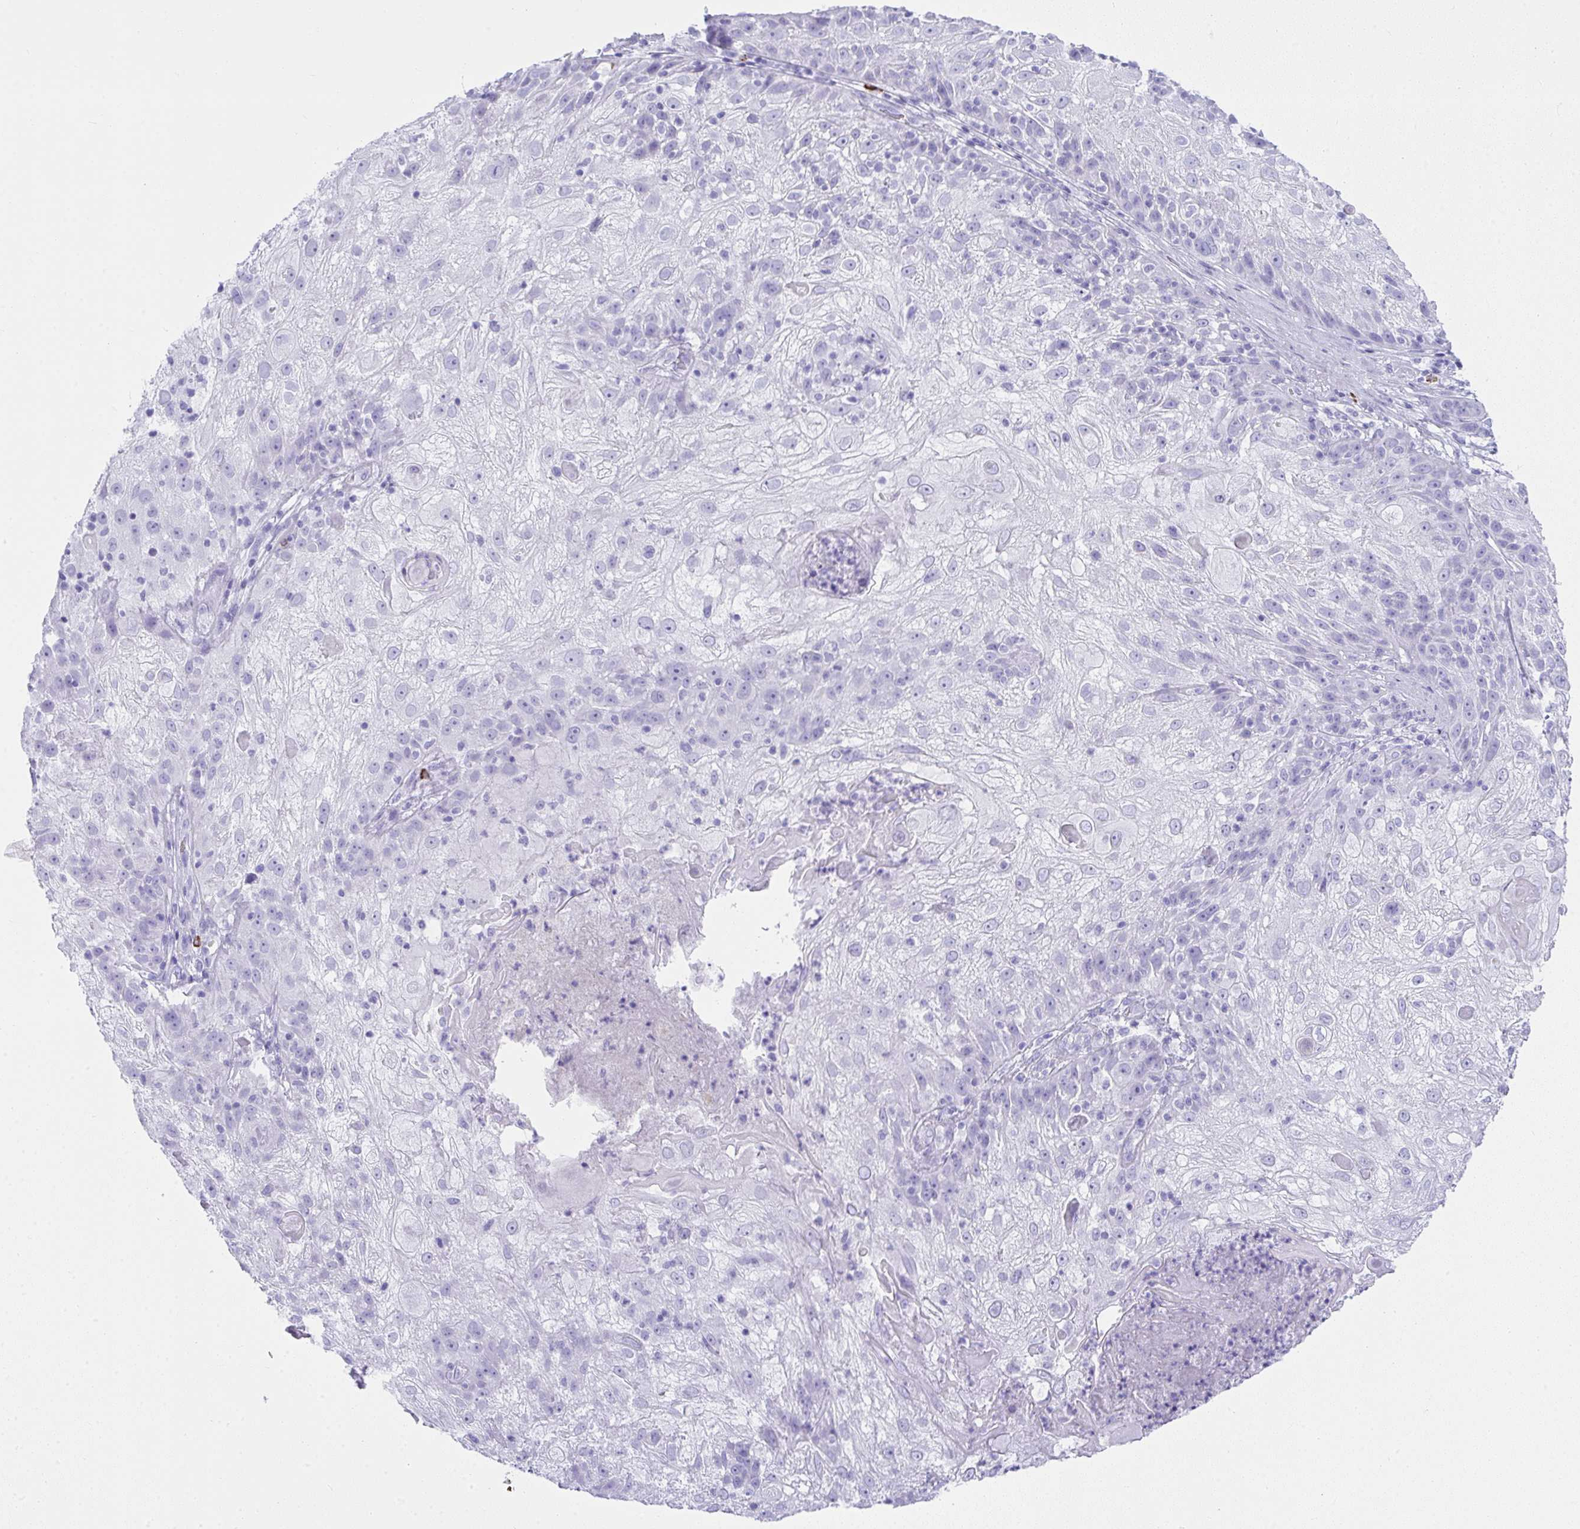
{"staining": {"intensity": "negative", "quantity": "none", "location": "none"}, "tissue": "skin cancer", "cell_type": "Tumor cells", "image_type": "cancer", "snomed": [{"axis": "morphology", "description": "Normal tissue, NOS"}, {"axis": "morphology", "description": "Squamous cell carcinoma, NOS"}, {"axis": "topography", "description": "Skin"}], "caption": "High magnification brightfield microscopy of skin squamous cell carcinoma stained with DAB (brown) and counterstained with hematoxylin (blue): tumor cells show no significant expression.", "gene": "CDADC1", "patient": {"sex": "female", "age": 83}}